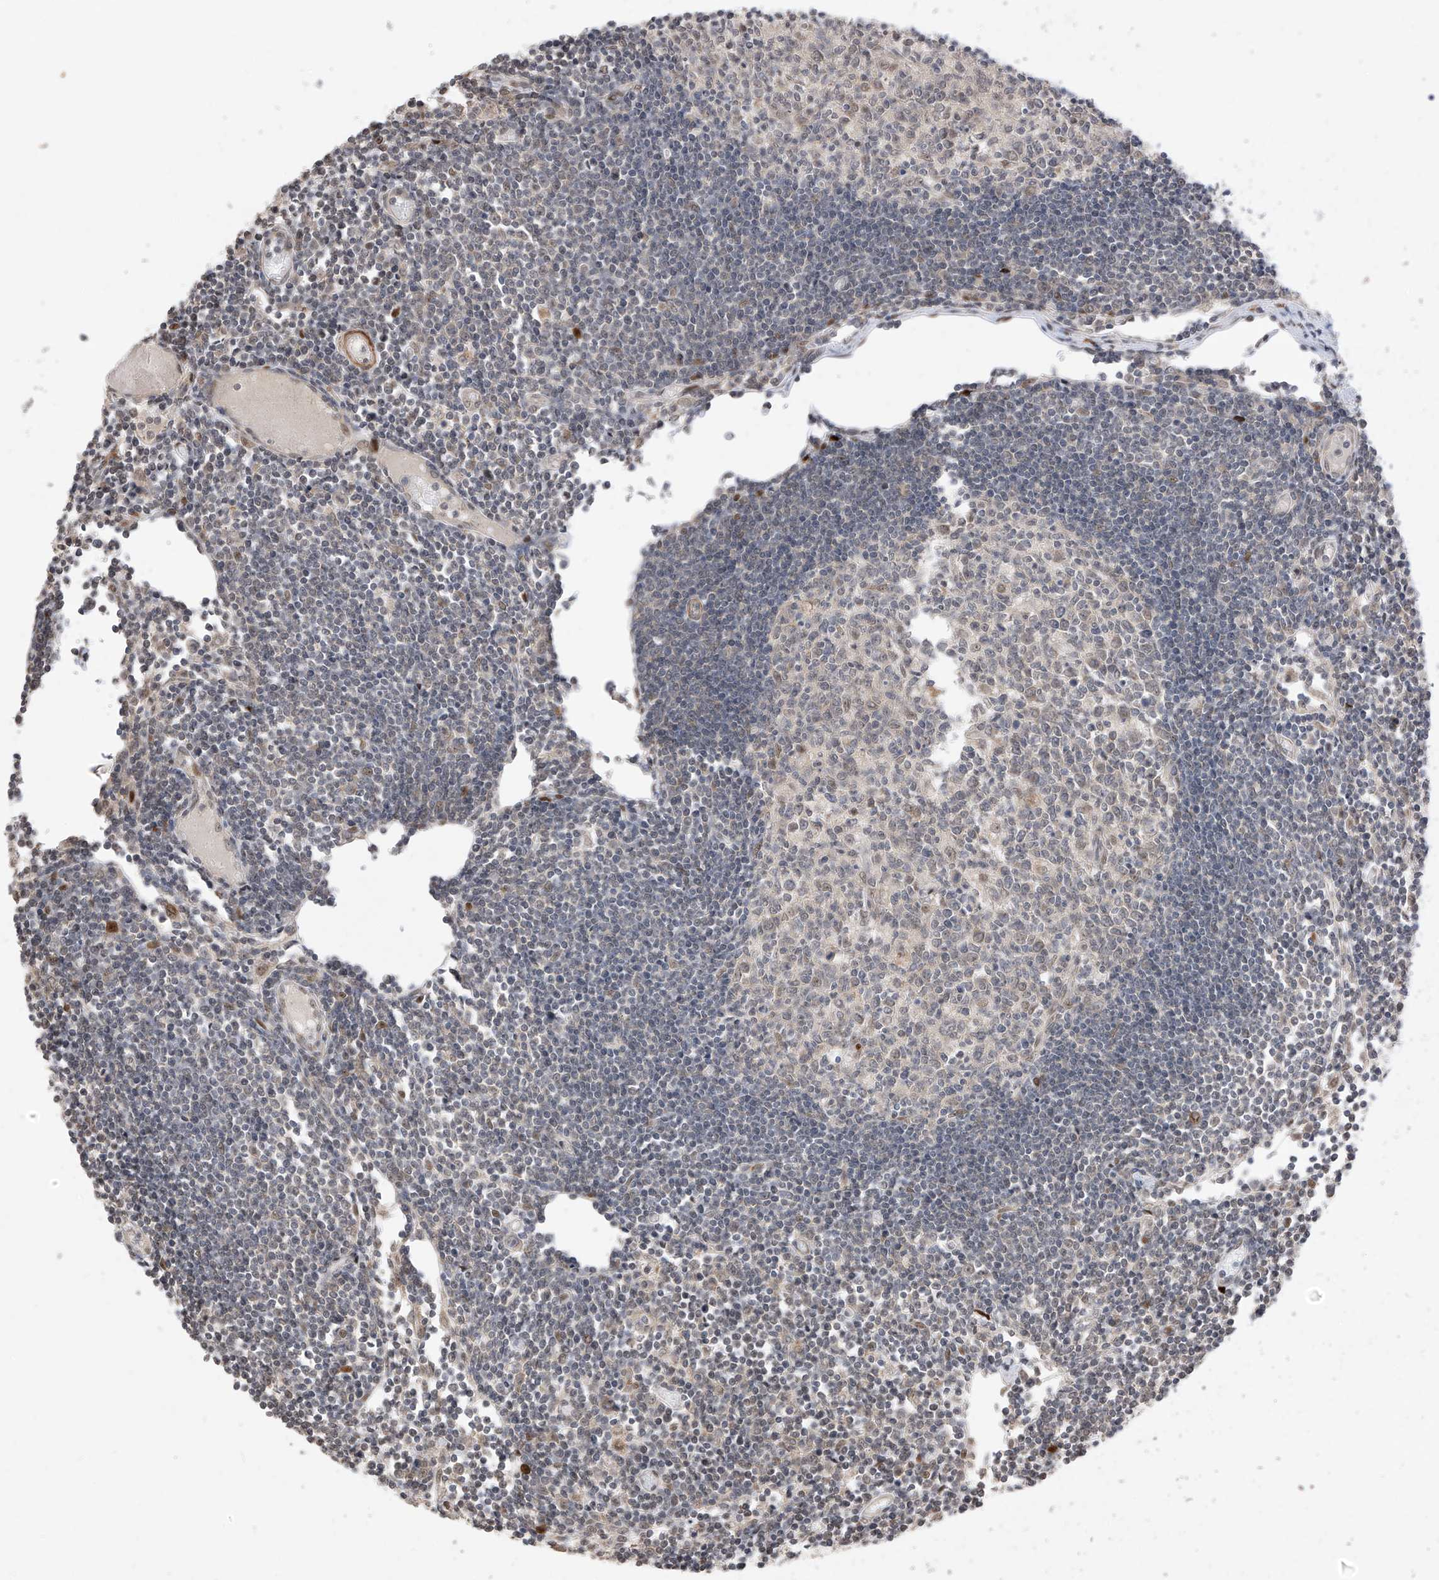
{"staining": {"intensity": "weak", "quantity": "<25%", "location": "nuclear"}, "tissue": "lymph node", "cell_type": "Germinal center cells", "image_type": "normal", "snomed": [{"axis": "morphology", "description": "Normal tissue, NOS"}, {"axis": "topography", "description": "Lymph node"}], "caption": "High power microscopy image of an immunohistochemistry (IHC) micrograph of benign lymph node, revealing no significant expression in germinal center cells.", "gene": "LATS1", "patient": {"sex": "female", "age": 11}}